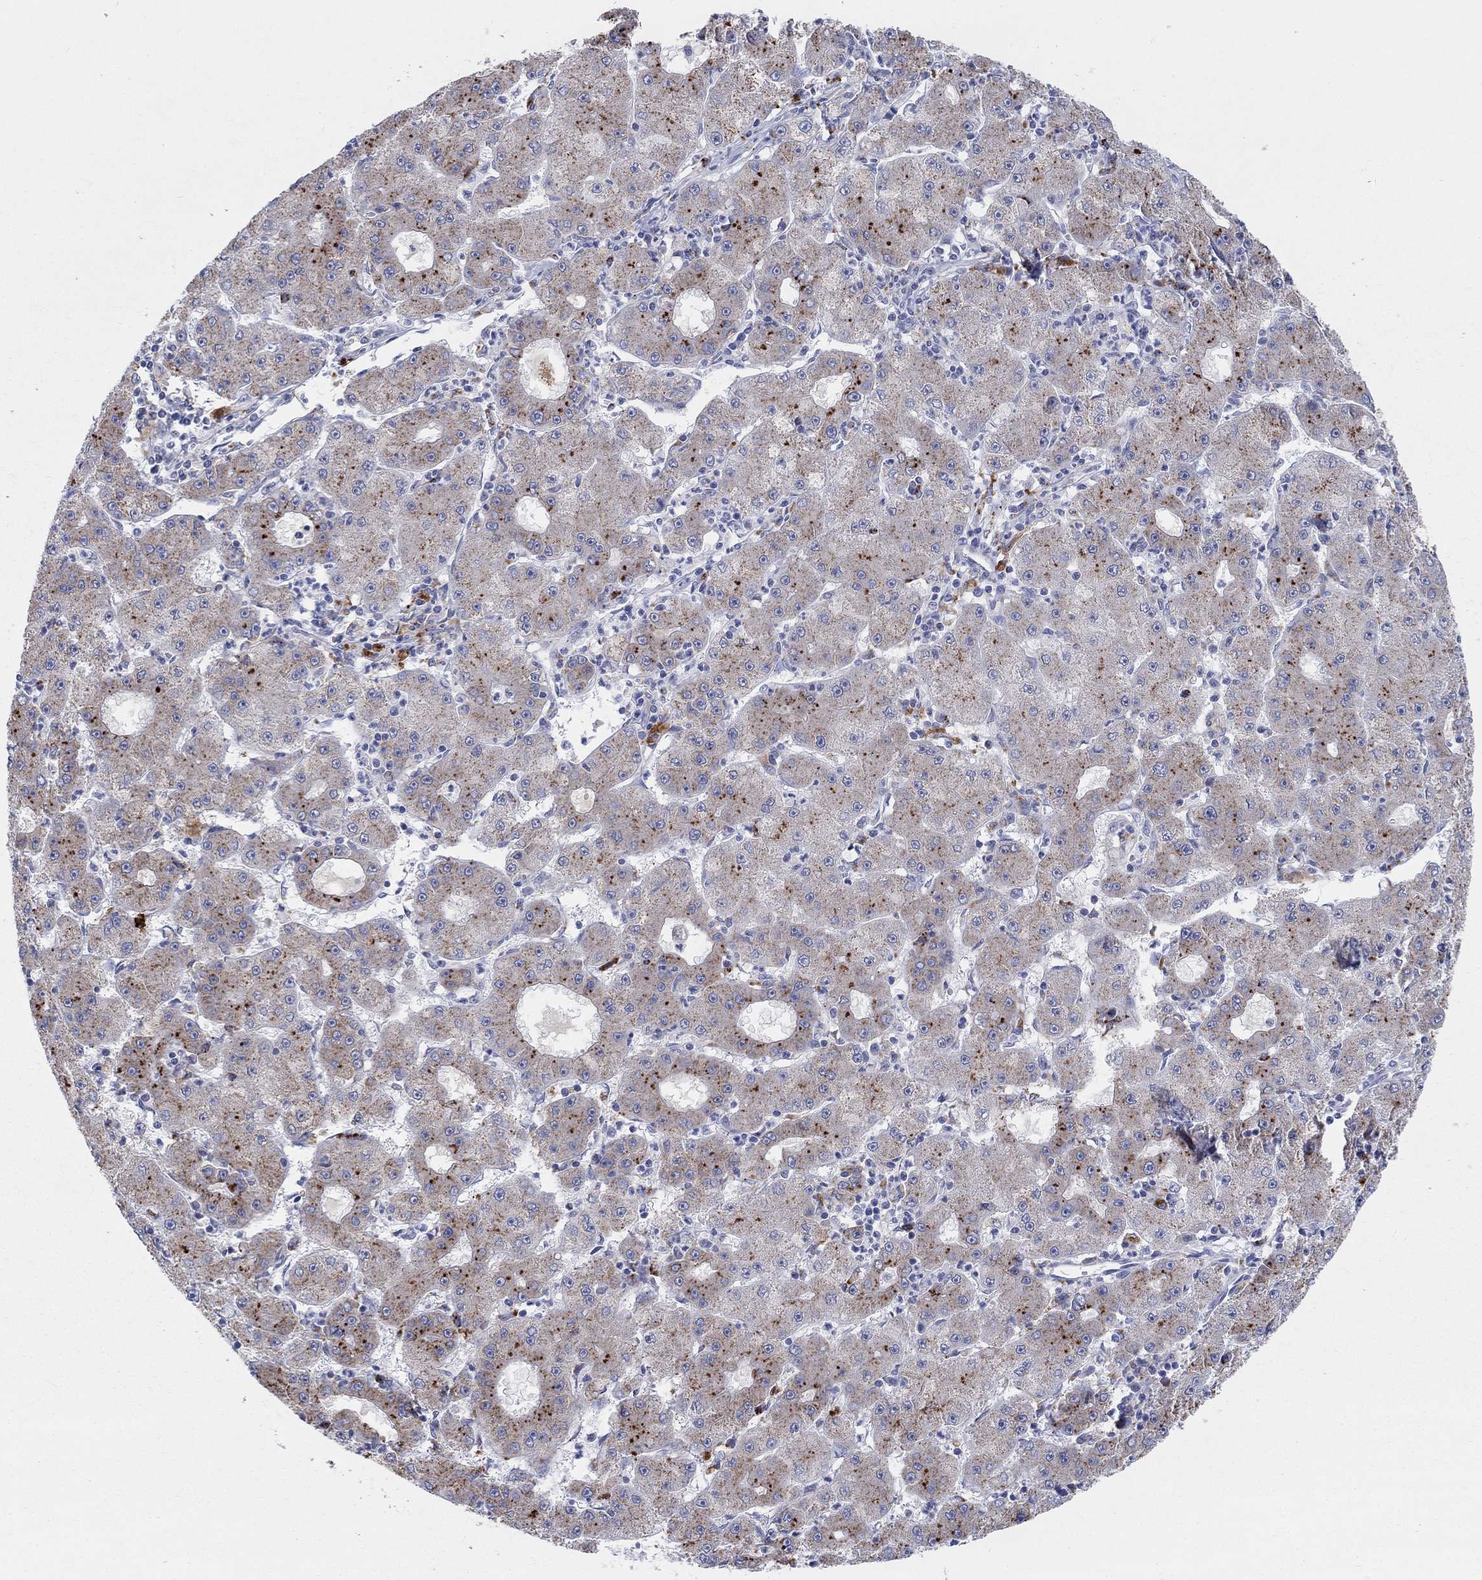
{"staining": {"intensity": "strong", "quantity": ">75%", "location": "cytoplasmic/membranous"}, "tissue": "liver cancer", "cell_type": "Tumor cells", "image_type": "cancer", "snomed": [{"axis": "morphology", "description": "Carcinoma, Hepatocellular, NOS"}, {"axis": "topography", "description": "Liver"}], "caption": "This is an image of IHC staining of liver hepatocellular carcinoma, which shows strong staining in the cytoplasmic/membranous of tumor cells.", "gene": "BCO2", "patient": {"sex": "male", "age": 73}}